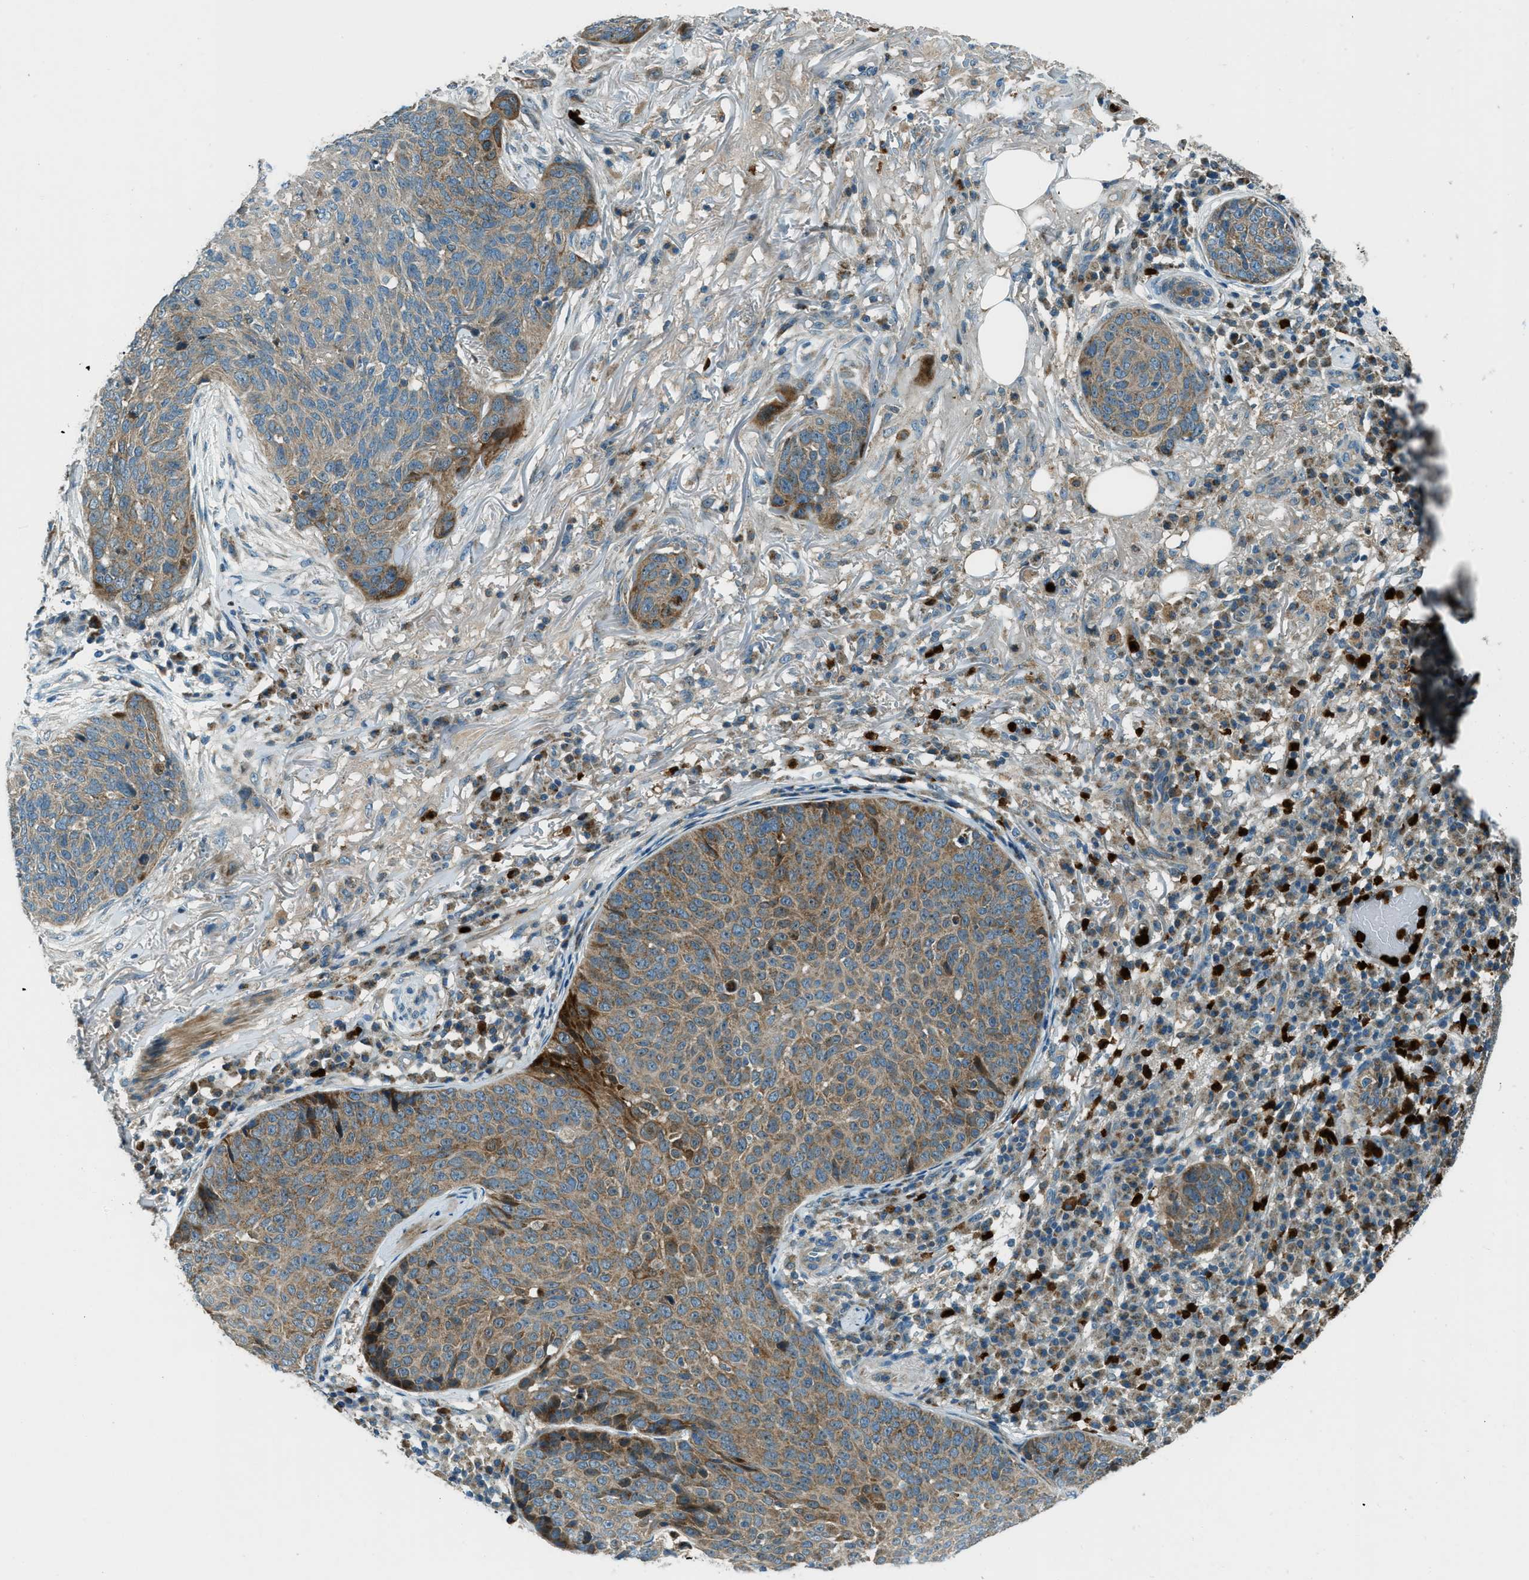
{"staining": {"intensity": "moderate", "quantity": ">75%", "location": "cytoplasmic/membranous"}, "tissue": "skin cancer", "cell_type": "Tumor cells", "image_type": "cancer", "snomed": [{"axis": "morphology", "description": "Squamous cell carcinoma in situ, NOS"}, {"axis": "morphology", "description": "Squamous cell carcinoma, NOS"}, {"axis": "topography", "description": "Skin"}], "caption": "Tumor cells show moderate cytoplasmic/membranous positivity in about >75% of cells in squamous cell carcinoma in situ (skin).", "gene": "FAR1", "patient": {"sex": "male", "age": 93}}